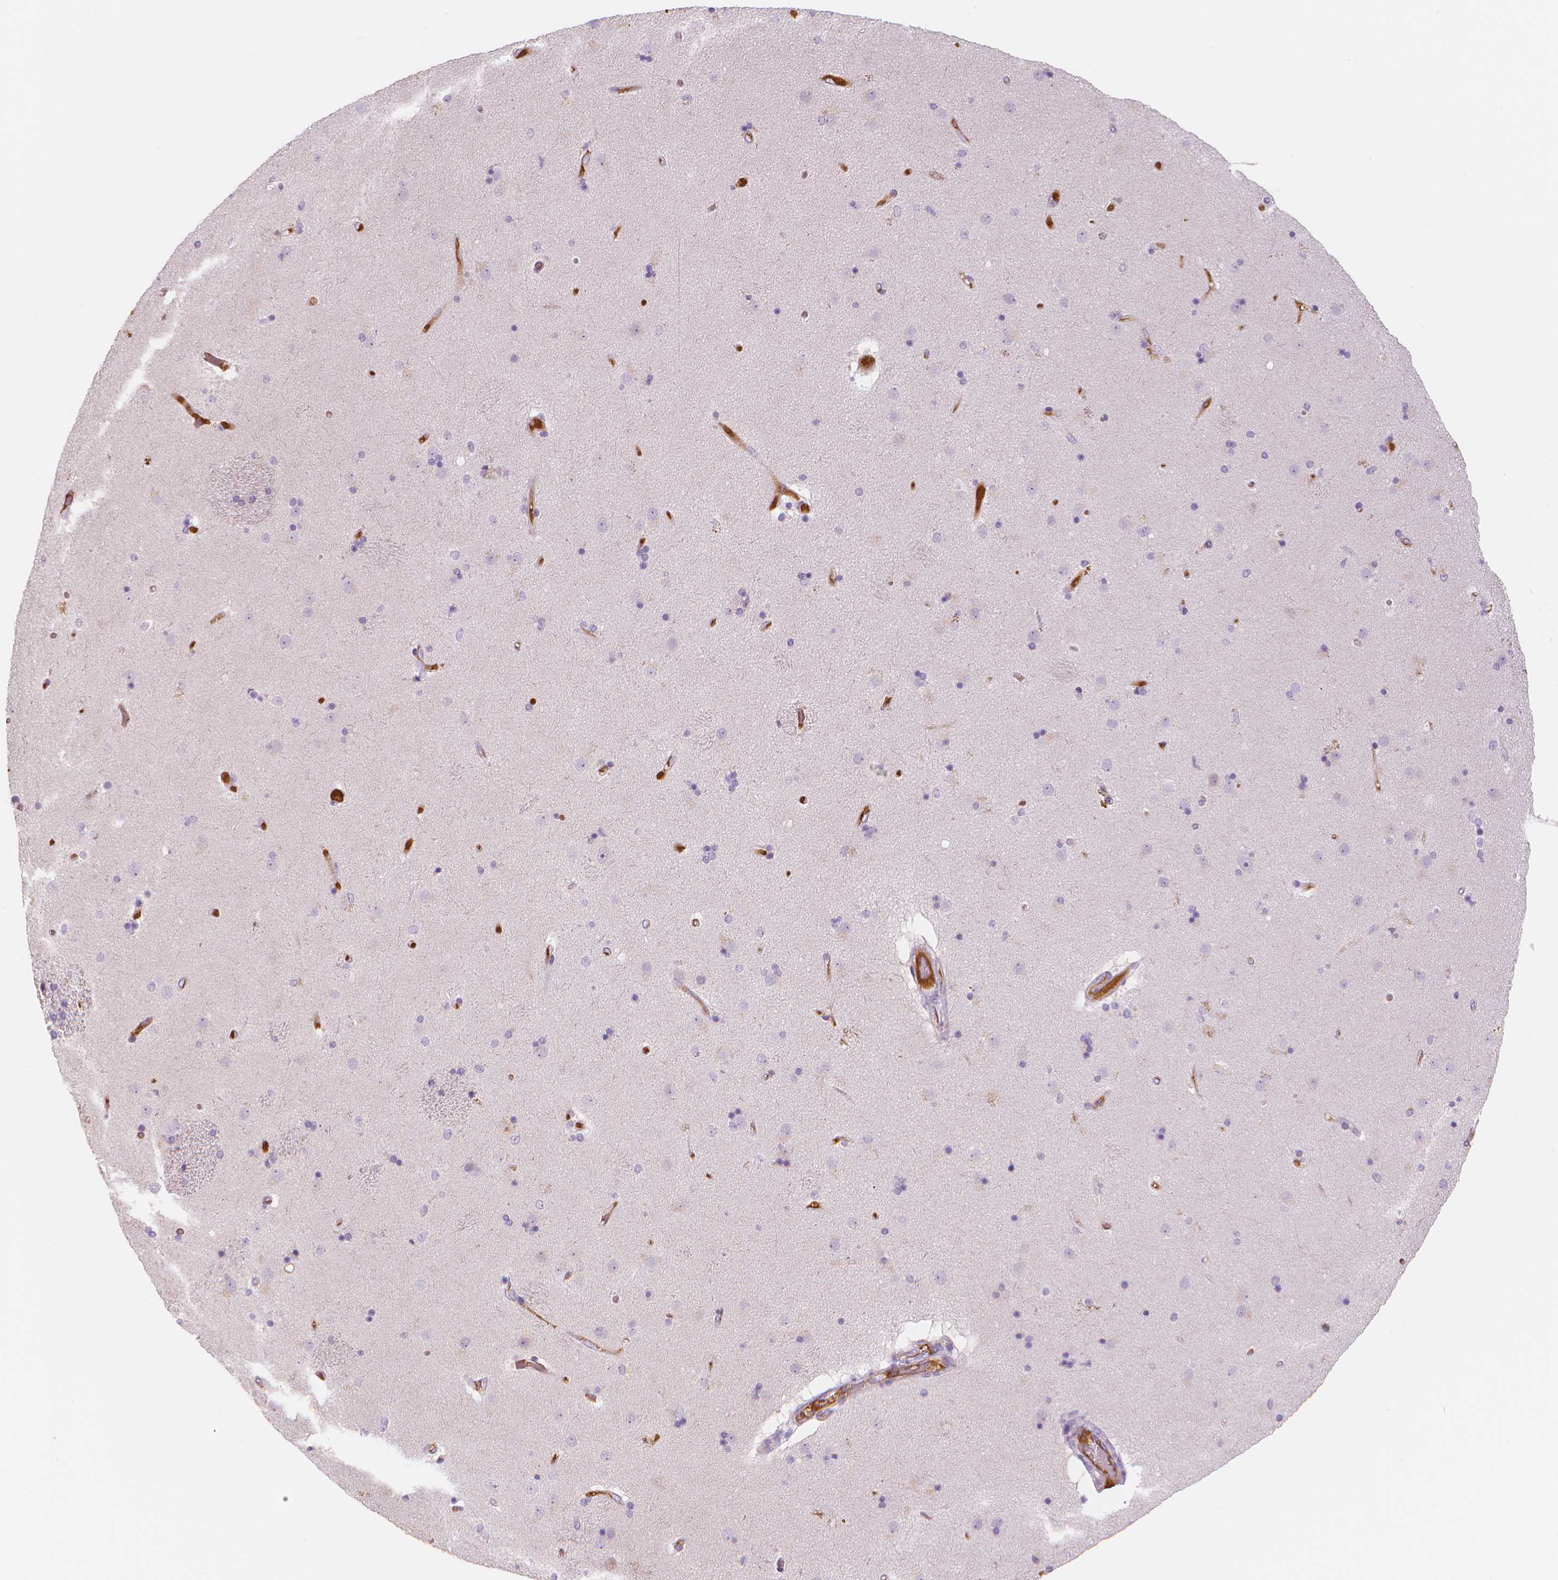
{"staining": {"intensity": "negative", "quantity": "none", "location": "none"}, "tissue": "caudate", "cell_type": "Glial cells", "image_type": "normal", "snomed": [{"axis": "morphology", "description": "Normal tissue, NOS"}, {"axis": "topography", "description": "Lateral ventricle wall"}], "caption": "Protein analysis of unremarkable caudate shows no significant staining in glial cells. (Stains: DAB (3,3'-diaminobenzidine) immunohistochemistry with hematoxylin counter stain, Microscopy: brightfield microscopy at high magnification).", "gene": "APOA4", "patient": {"sex": "female", "age": 71}}